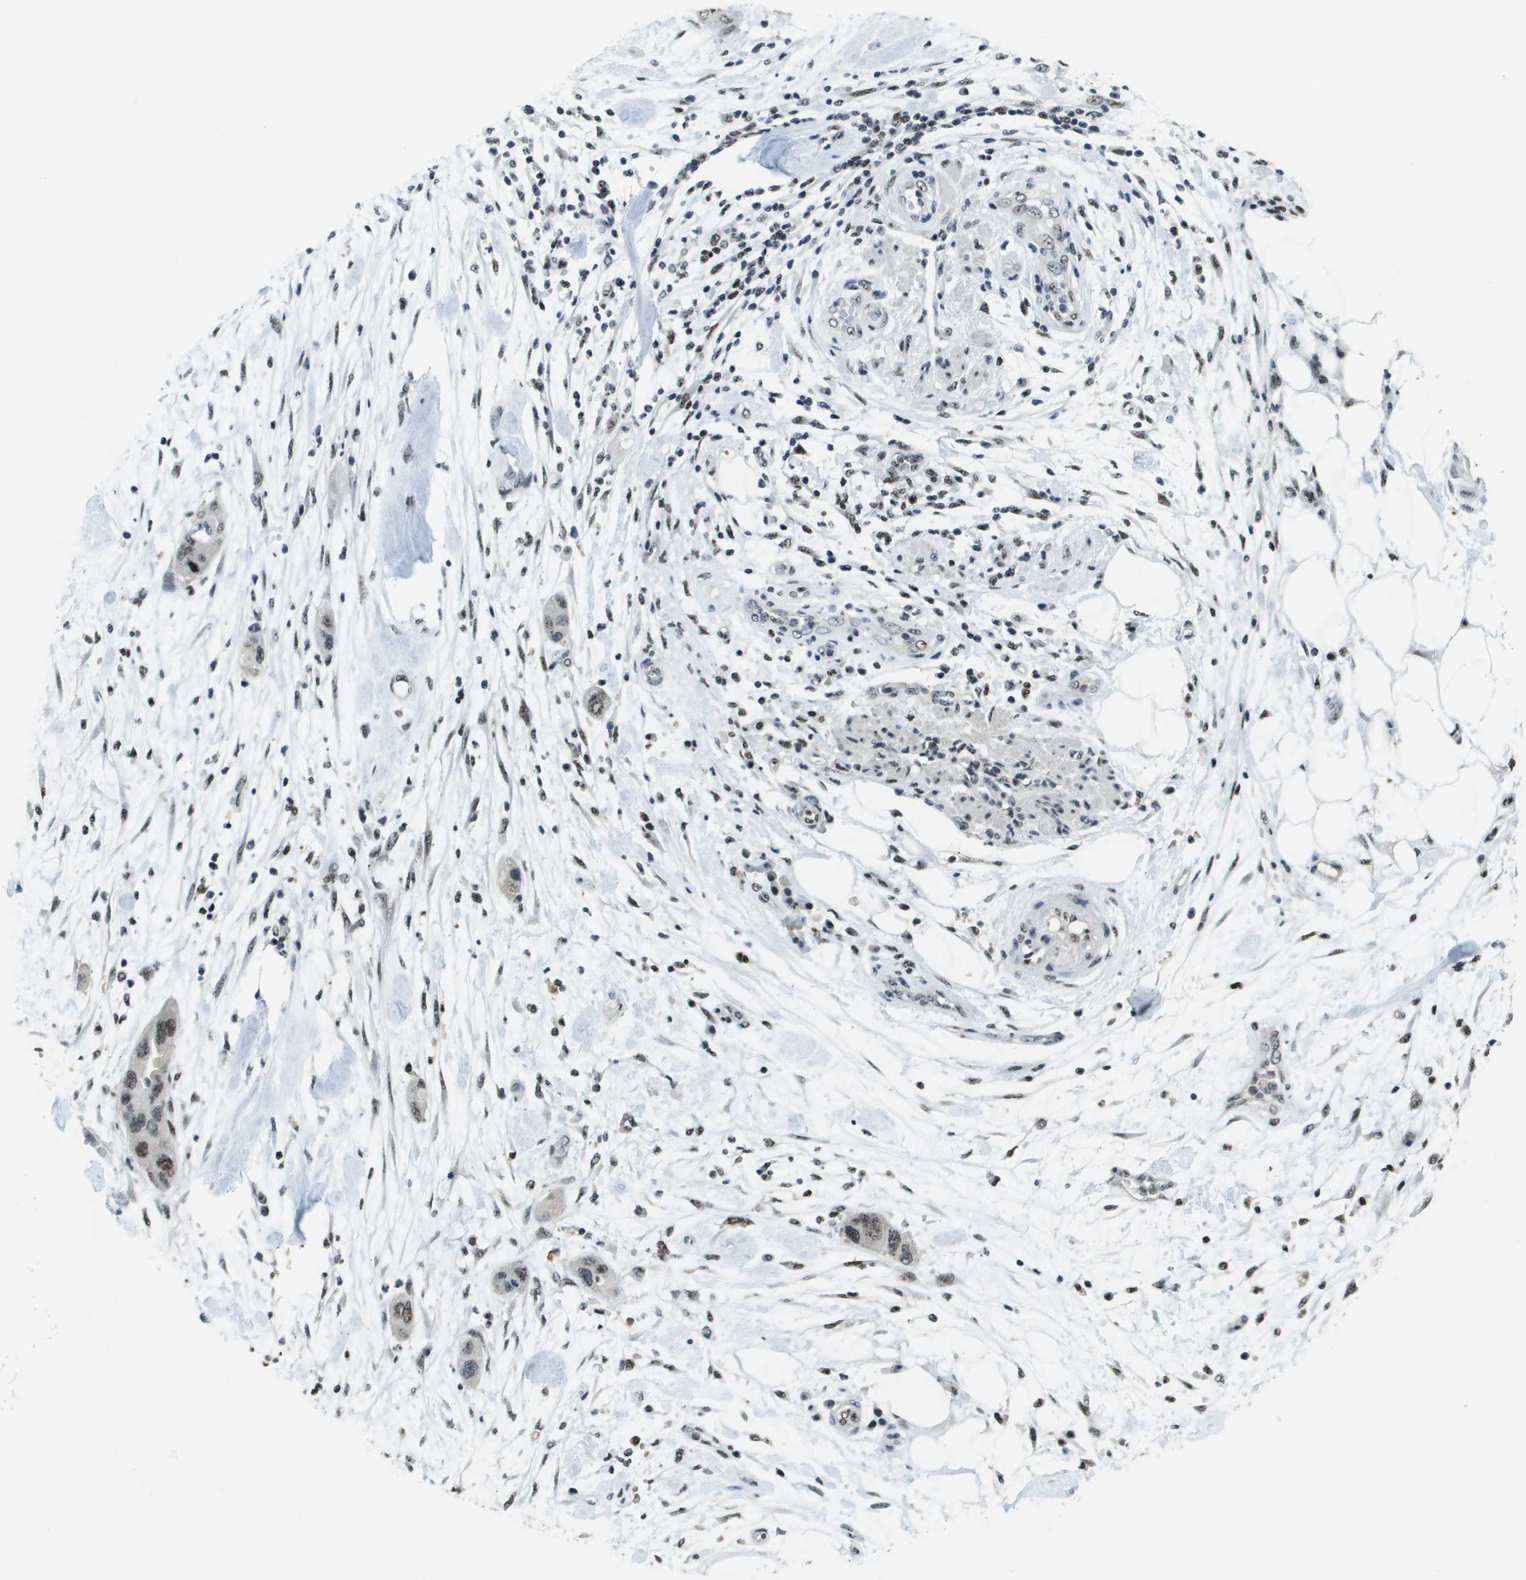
{"staining": {"intensity": "strong", "quantity": ">75%", "location": "nuclear"}, "tissue": "pancreatic cancer", "cell_type": "Tumor cells", "image_type": "cancer", "snomed": [{"axis": "morphology", "description": "Normal tissue, NOS"}, {"axis": "morphology", "description": "Adenocarcinoma, NOS"}, {"axis": "topography", "description": "Pancreas"}], "caption": "Immunohistochemical staining of adenocarcinoma (pancreatic) exhibits high levels of strong nuclear protein positivity in about >75% of tumor cells.", "gene": "SP100", "patient": {"sex": "female", "age": 71}}